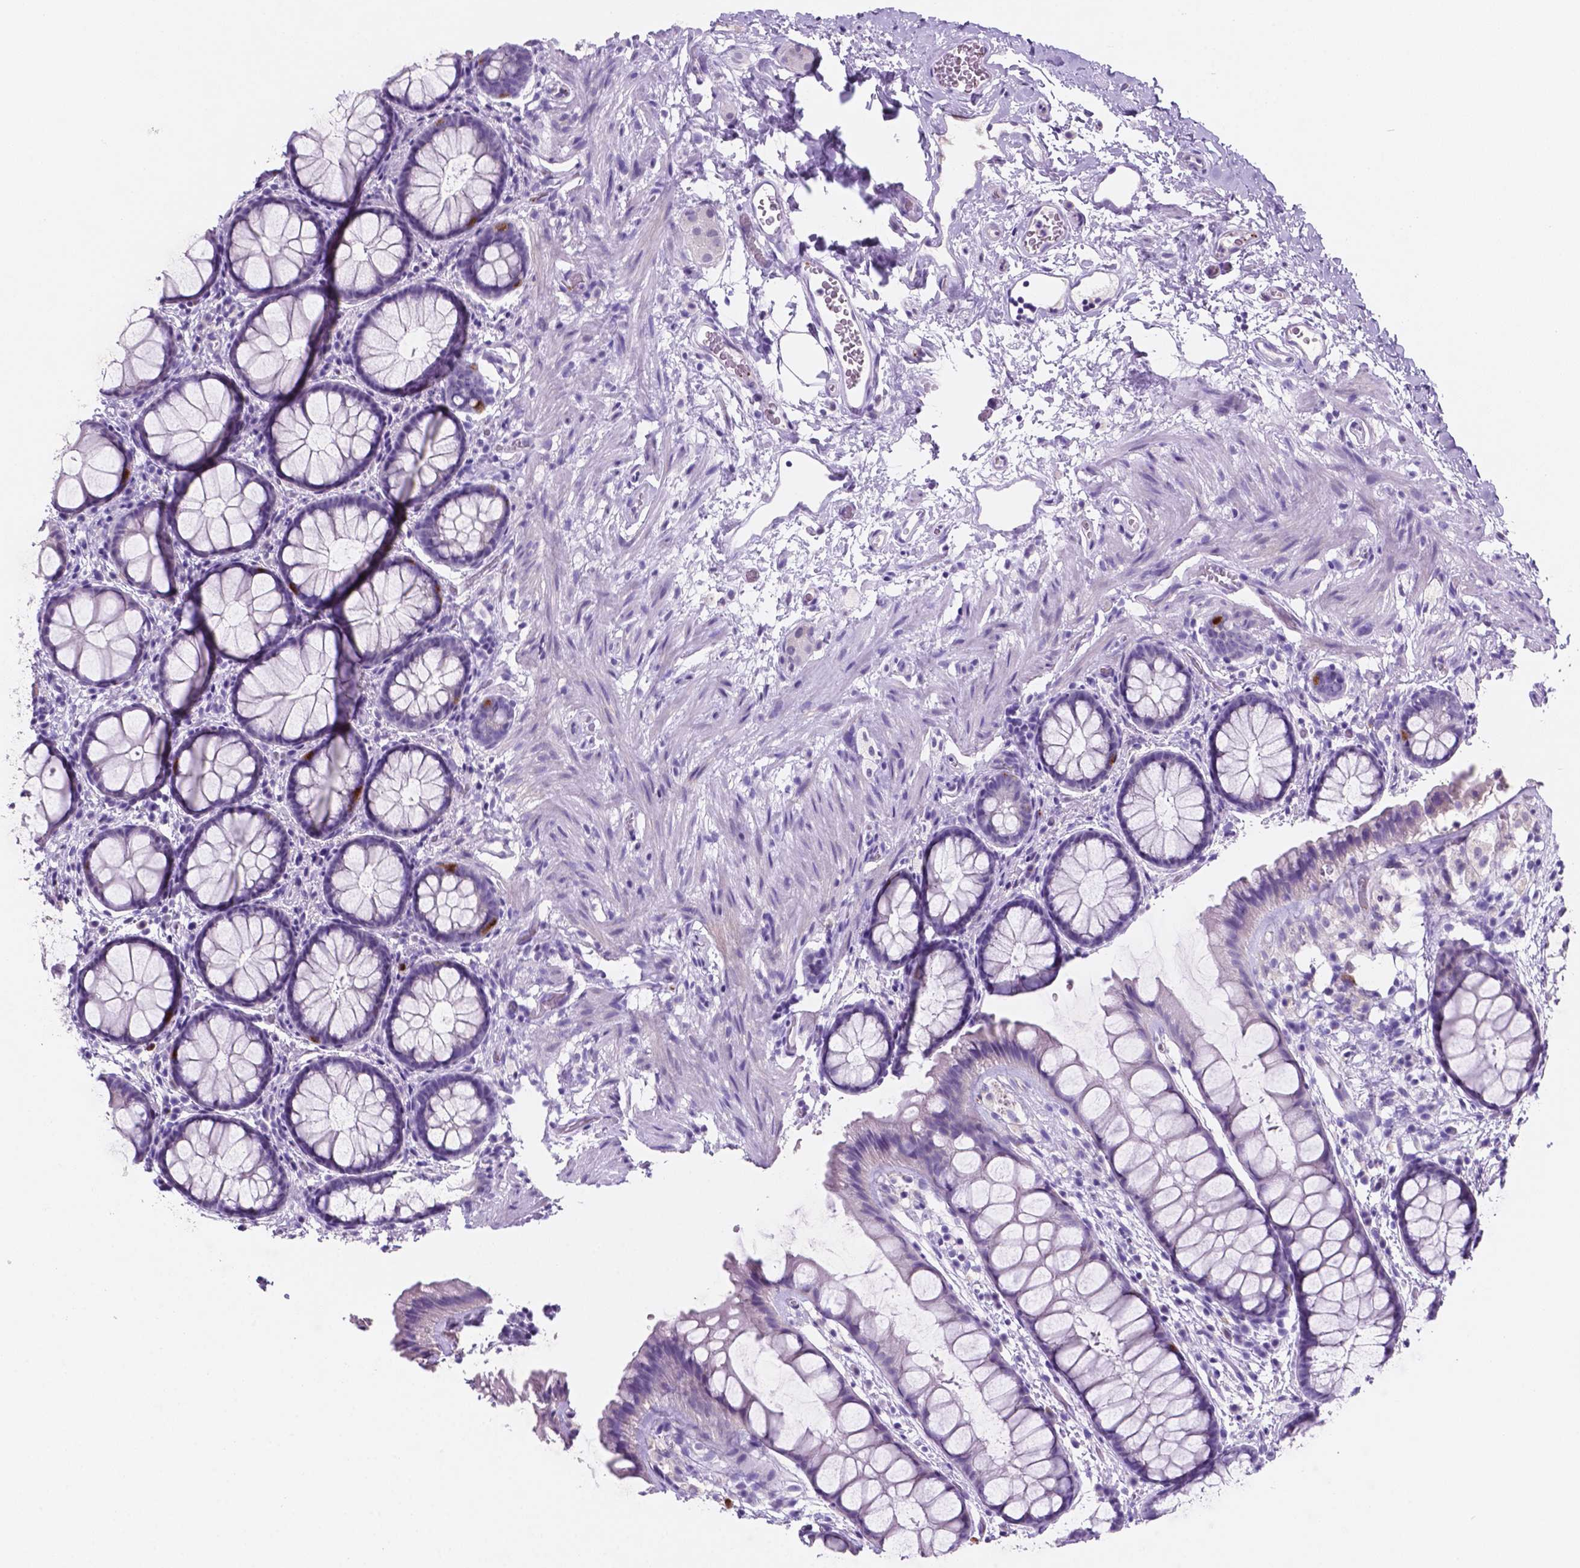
{"staining": {"intensity": "moderate", "quantity": "<25%", "location": "cytoplasmic/membranous"}, "tissue": "rectum", "cell_type": "Glandular cells", "image_type": "normal", "snomed": [{"axis": "morphology", "description": "Normal tissue, NOS"}, {"axis": "topography", "description": "Rectum"}], "caption": "Brown immunohistochemical staining in benign human rectum shows moderate cytoplasmic/membranous positivity in approximately <25% of glandular cells. (DAB (3,3'-diaminobenzidine) = brown stain, brightfield microscopy at high magnification).", "gene": "EBLN2", "patient": {"sex": "female", "age": 62}}